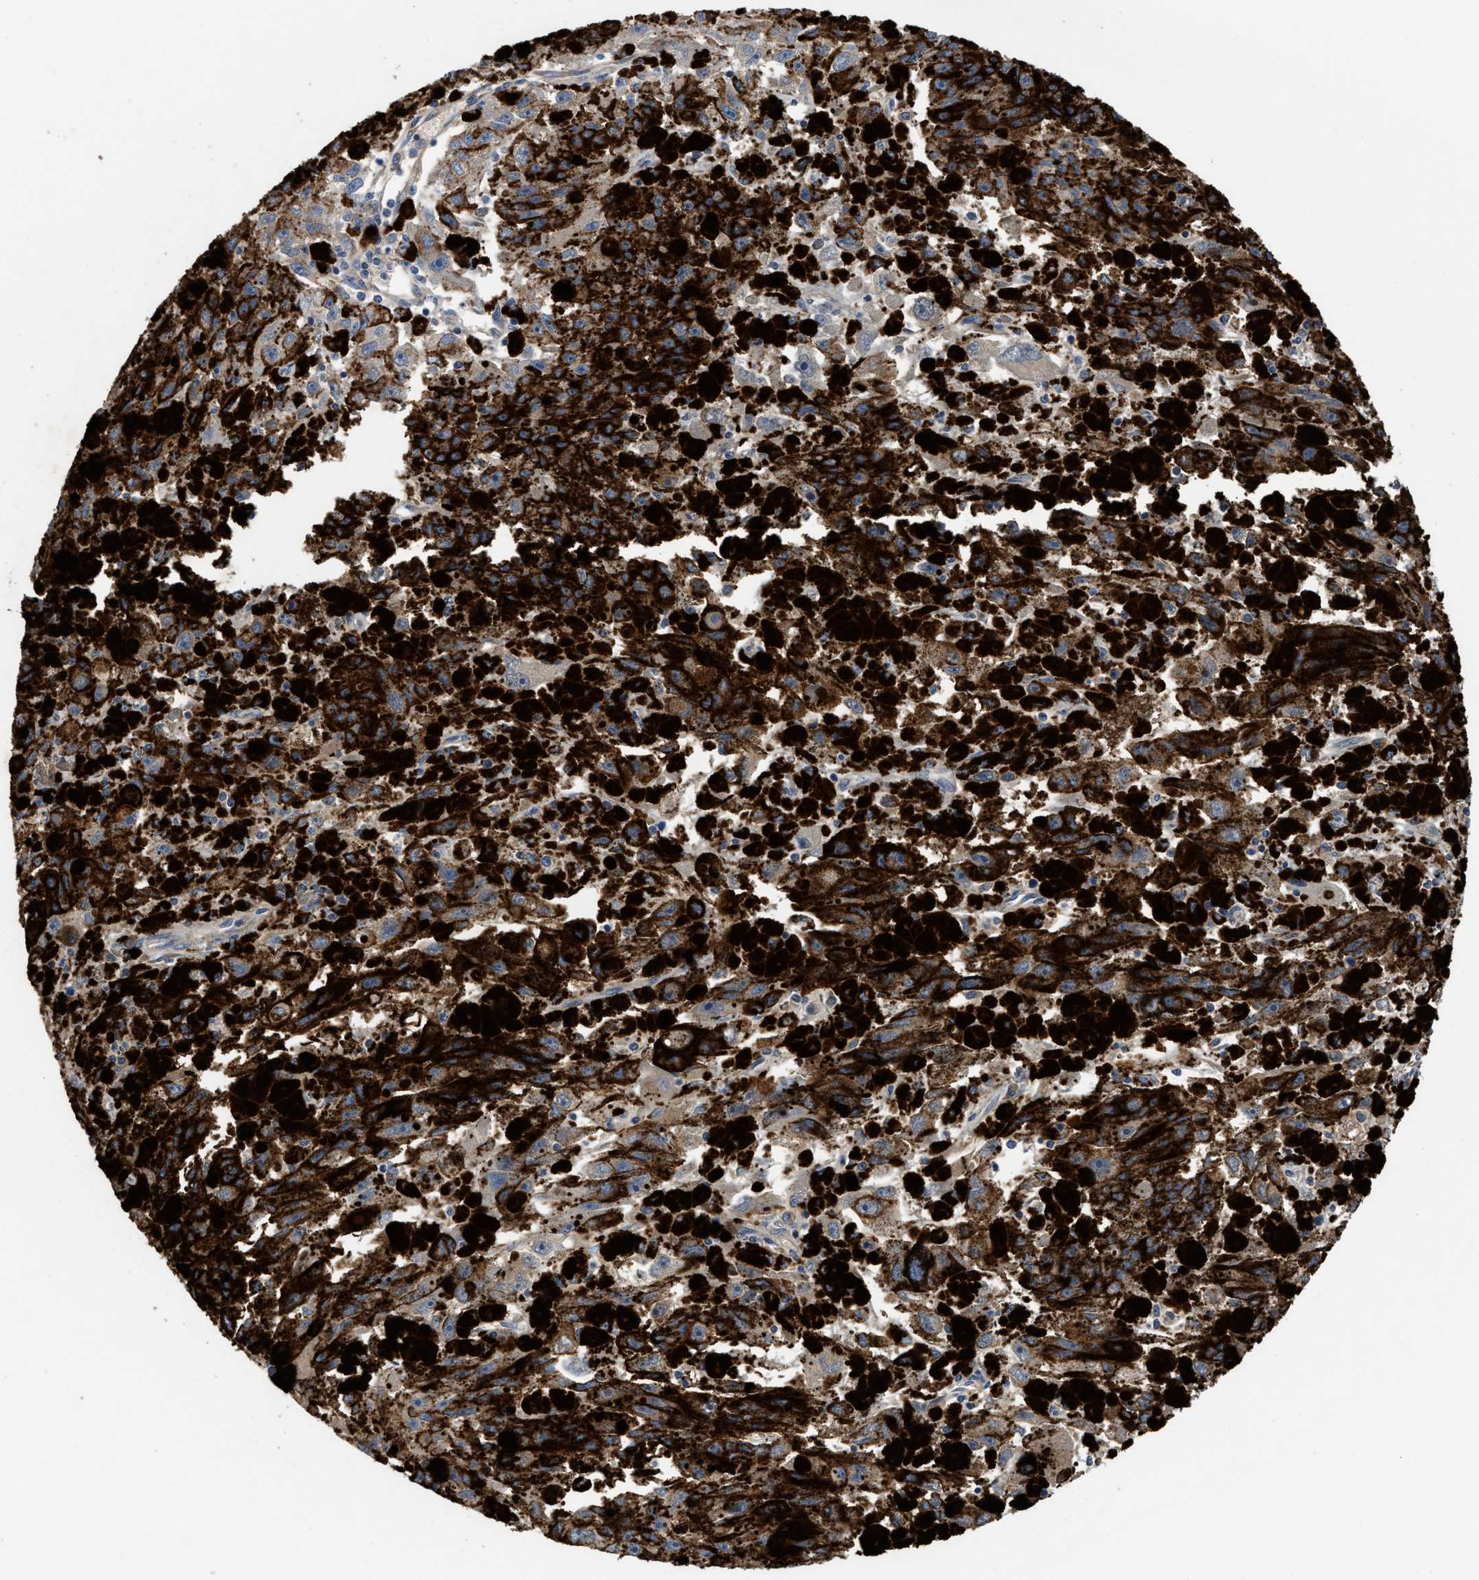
{"staining": {"intensity": "negative", "quantity": "none", "location": "none"}, "tissue": "melanoma", "cell_type": "Tumor cells", "image_type": "cancer", "snomed": [{"axis": "morphology", "description": "Malignant melanoma, NOS"}, {"axis": "topography", "description": "Skin"}], "caption": "This is a histopathology image of immunohistochemistry (IHC) staining of malignant melanoma, which shows no expression in tumor cells.", "gene": "SIK2", "patient": {"sex": "female", "age": 104}}